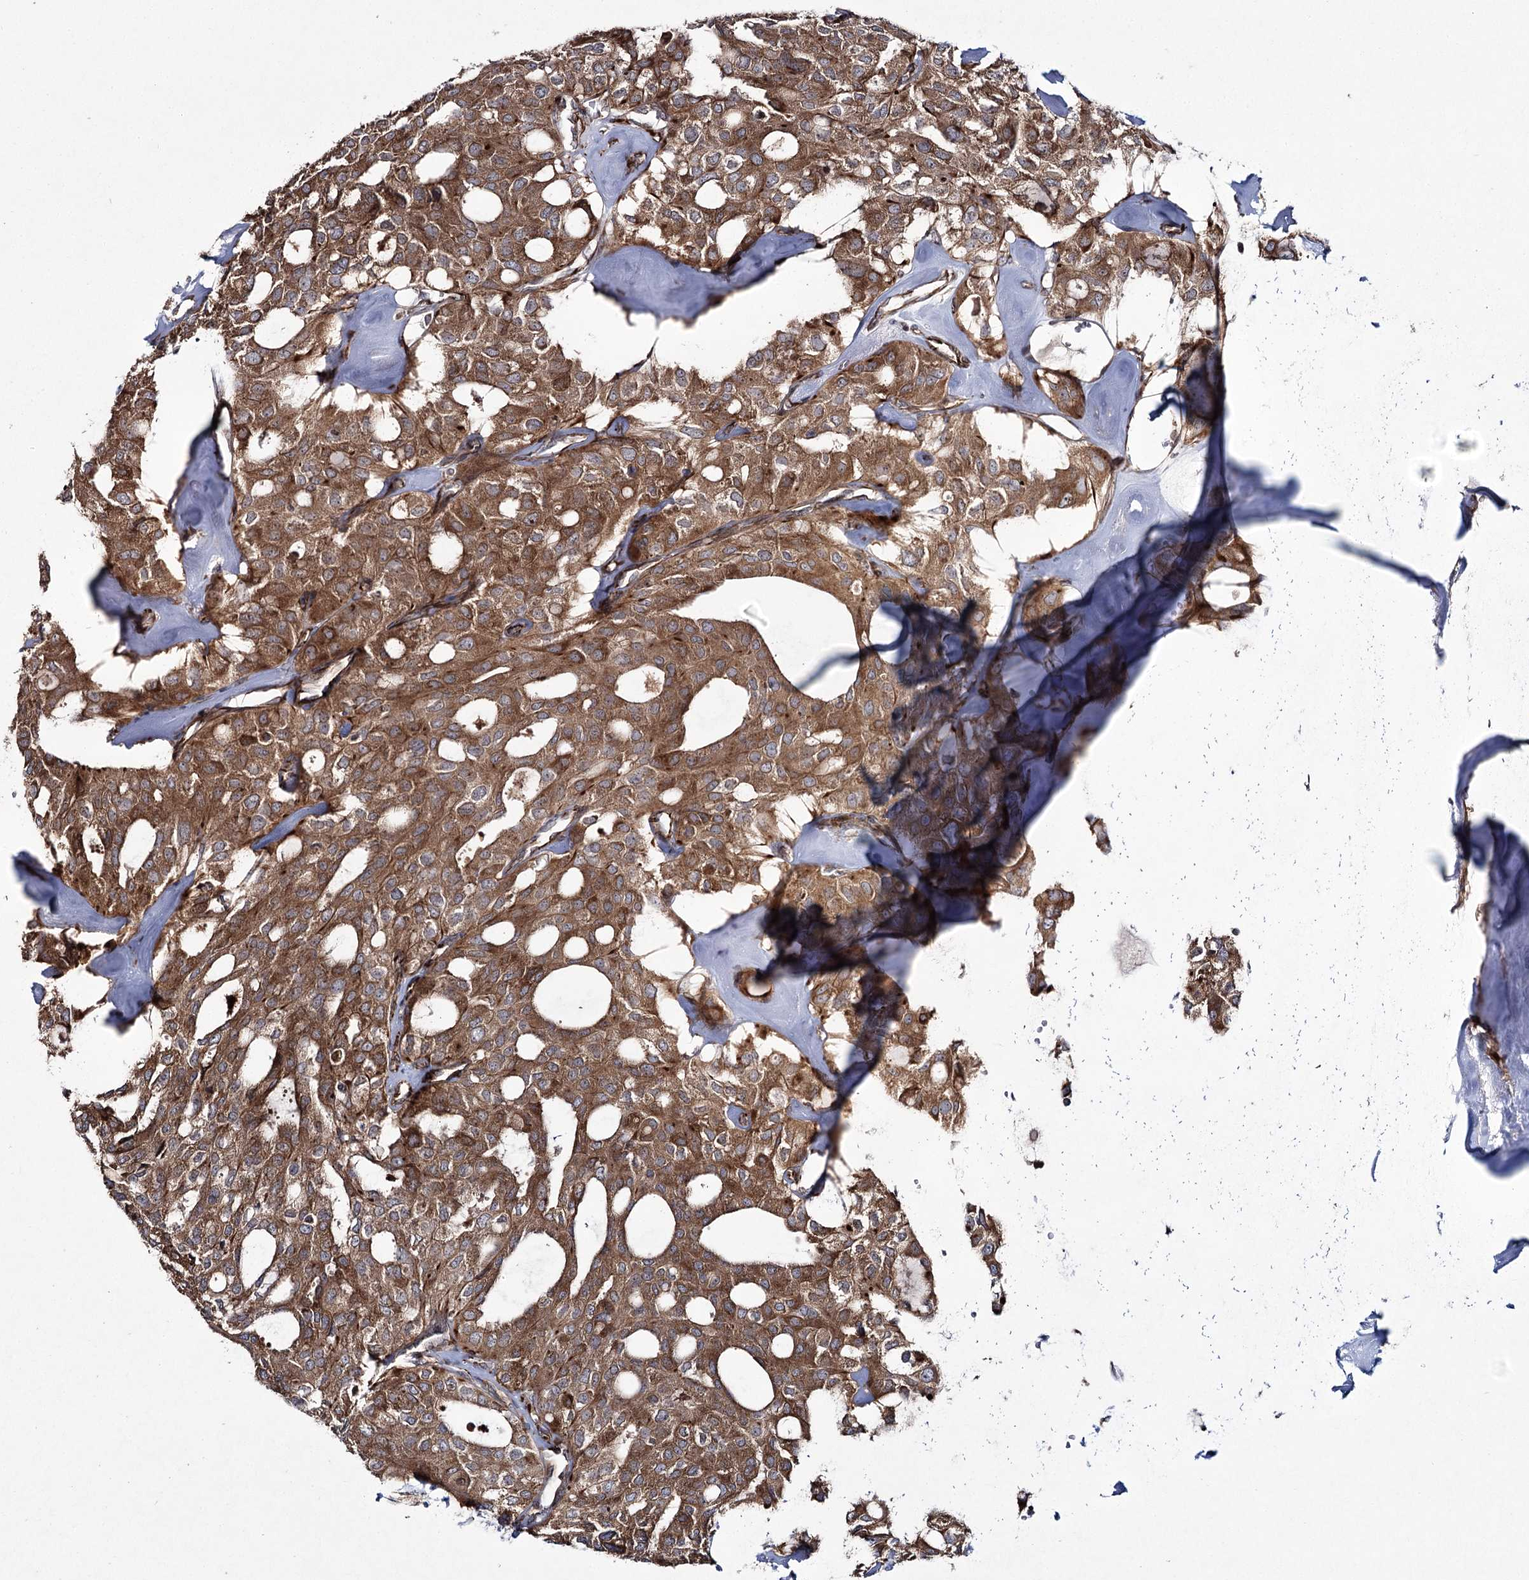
{"staining": {"intensity": "moderate", "quantity": ">75%", "location": "cytoplasmic/membranous"}, "tissue": "thyroid cancer", "cell_type": "Tumor cells", "image_type": "cancer", "snomed": [{"axis": "morphology", "description": "Follicular adenoma carcinoma, NOS"}, {"axis": "topography", "description": "Thyroid gland"}], "caption": "Immunohistochemistry histopathology image of neoplastic tissue: thyroid follicular adenoma carcinoma stained using immunohistochemistry displays medium levels of moderate protein expression localized specifically in the cytoplasmic/membranous of tumor cells, appearing as a cytoplasmic/membranous brown color.", "gene": "HECTD2", "patient": {"sex": "male", "age": 75}}